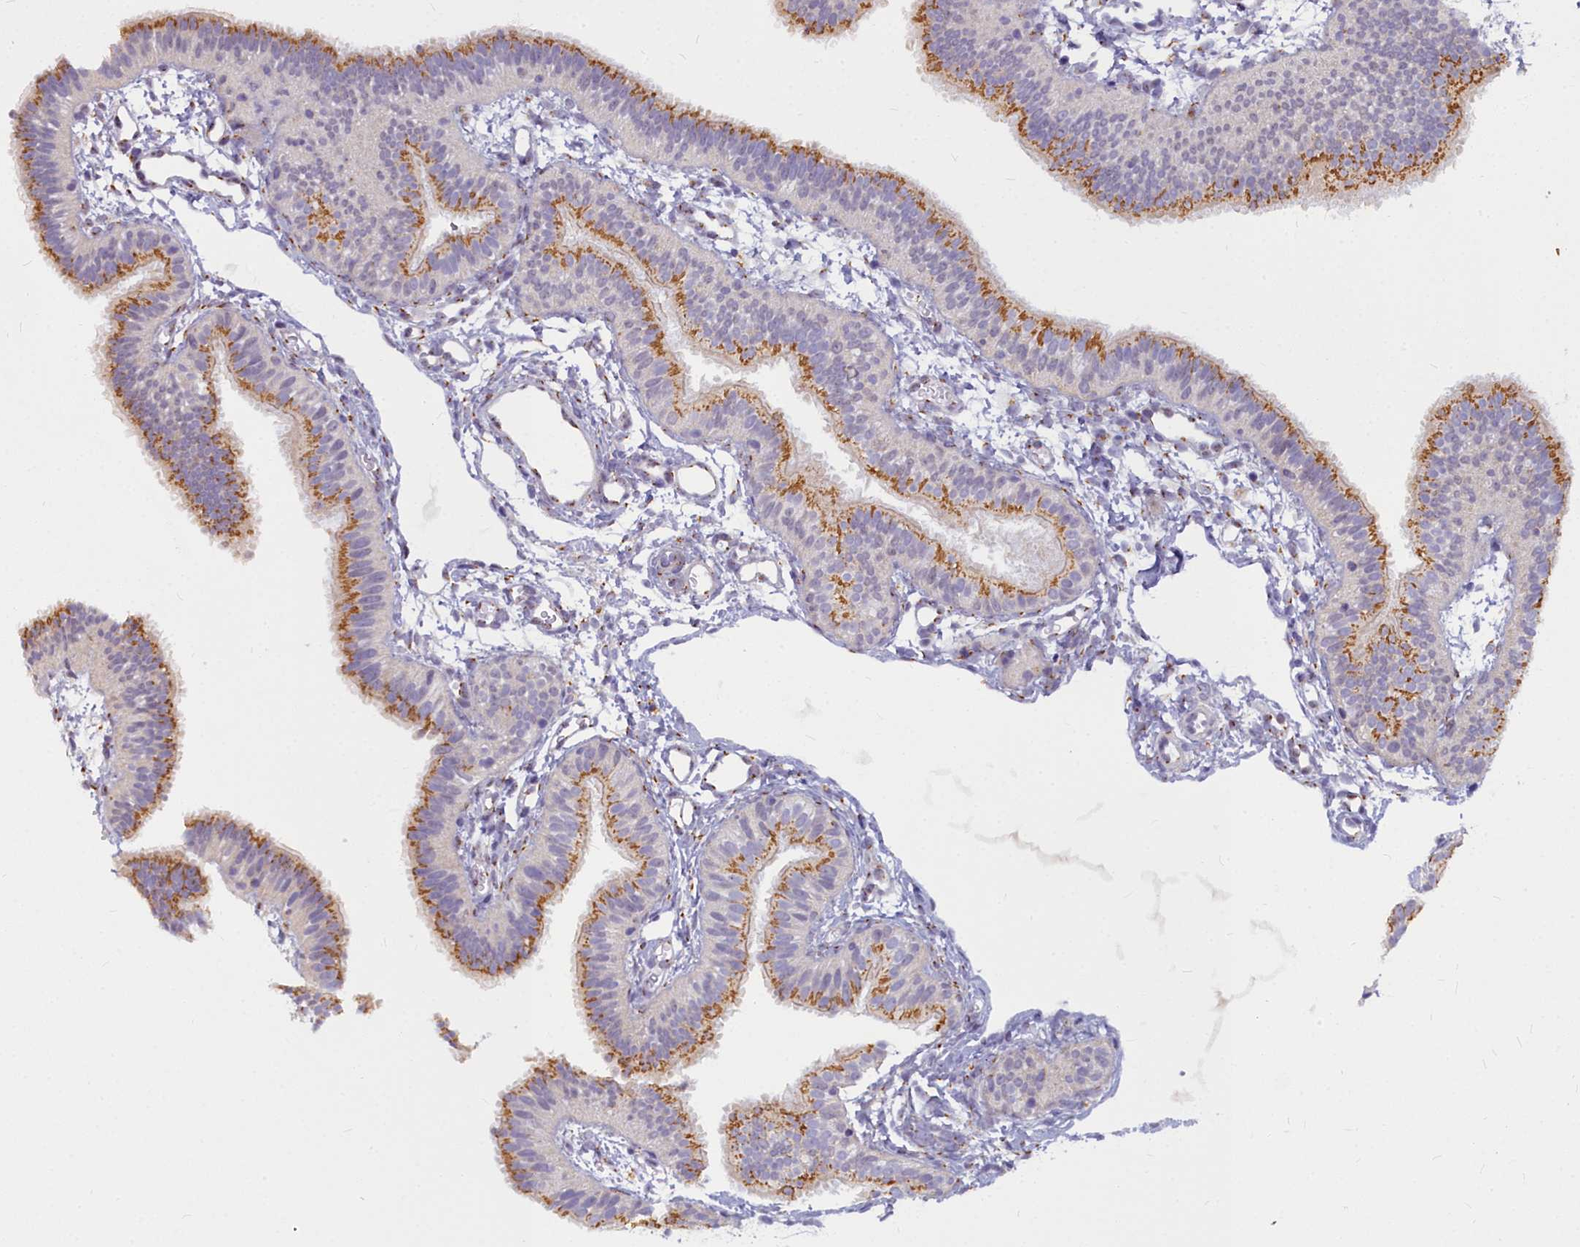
{"staining": {"intensity": "moderate", "quantity": "25%-75%", "location": "cytoplasmic/membranous"}, "tissue": "fallopian tube", "cell_type": "Glandular cells", "image_type": "normal", "snomed": [{"axis": "morphology", "description": "Normal tissue, NOS"}, {"axis": "topography", "description": "Fallopian tube"}], "caption": "The photomicrograph displays immunohistochemical staining of benign fallopian tube. There is moderate cytoplasmic/membranous positivity is present in approximately 25%-75% of glandular cells.", "gene": "WDPCP", "patient": {"sex": "female", "age": 35}}